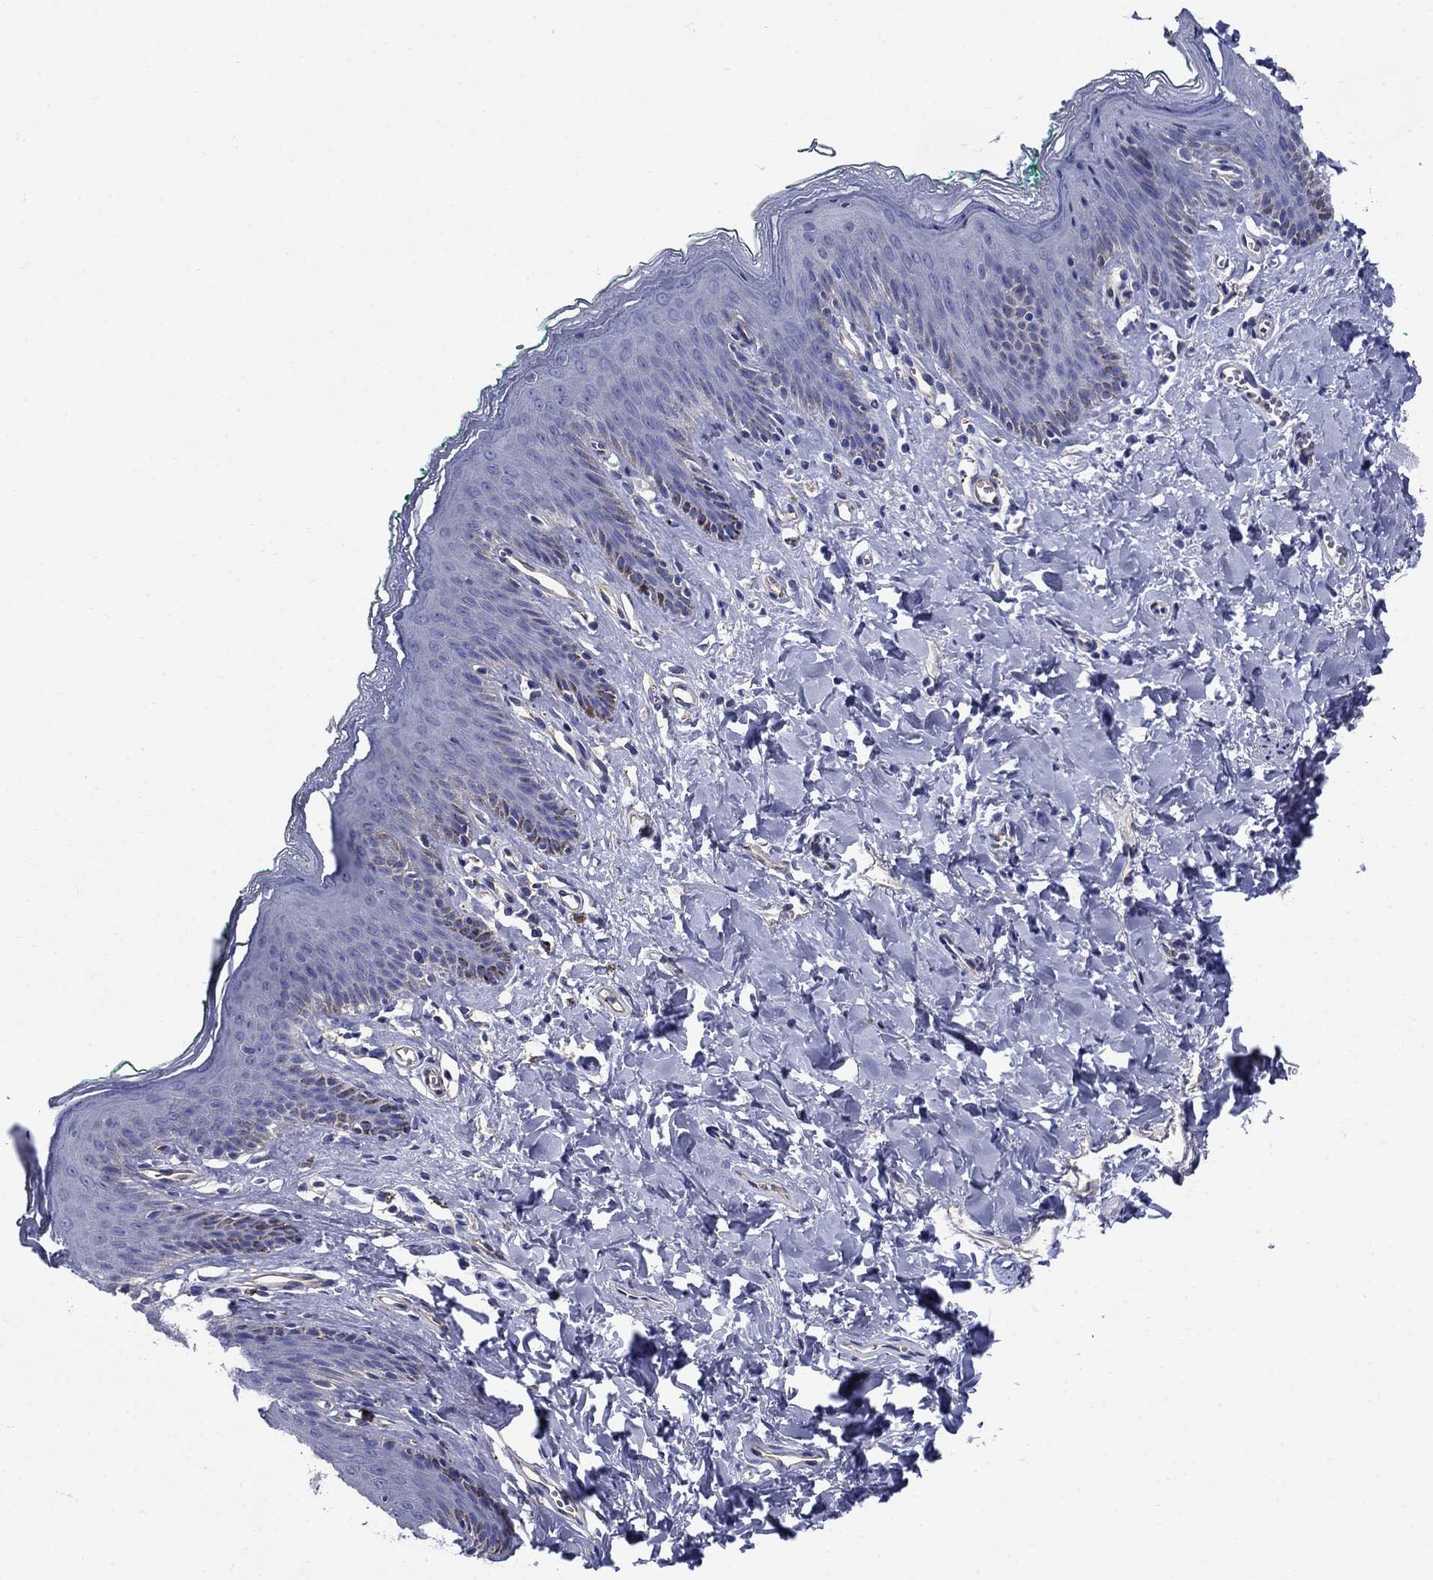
{"staining": {"intensity": "negative", "quantity": "none", "location": "none"}, "tissue": "skin", "cell_type": "Epidermal cells", "image_type": "normal", "snomed": [{"axis": "morphology", "description": "Normal tissue, NOS"}, {"axis": "topography", "description": "Vulva"}], "caption": "Immunohistochemical staining of unremarkable human skin demonstrates no significant staining in epidermal cells. The staining is performed using DAB (3,3'-diaminobenzidine) brown chromogen with nuclei counter-stained in using hematoxylin.", "gene": "SMCP", "patient": {"sex": "female", "age": 66}}